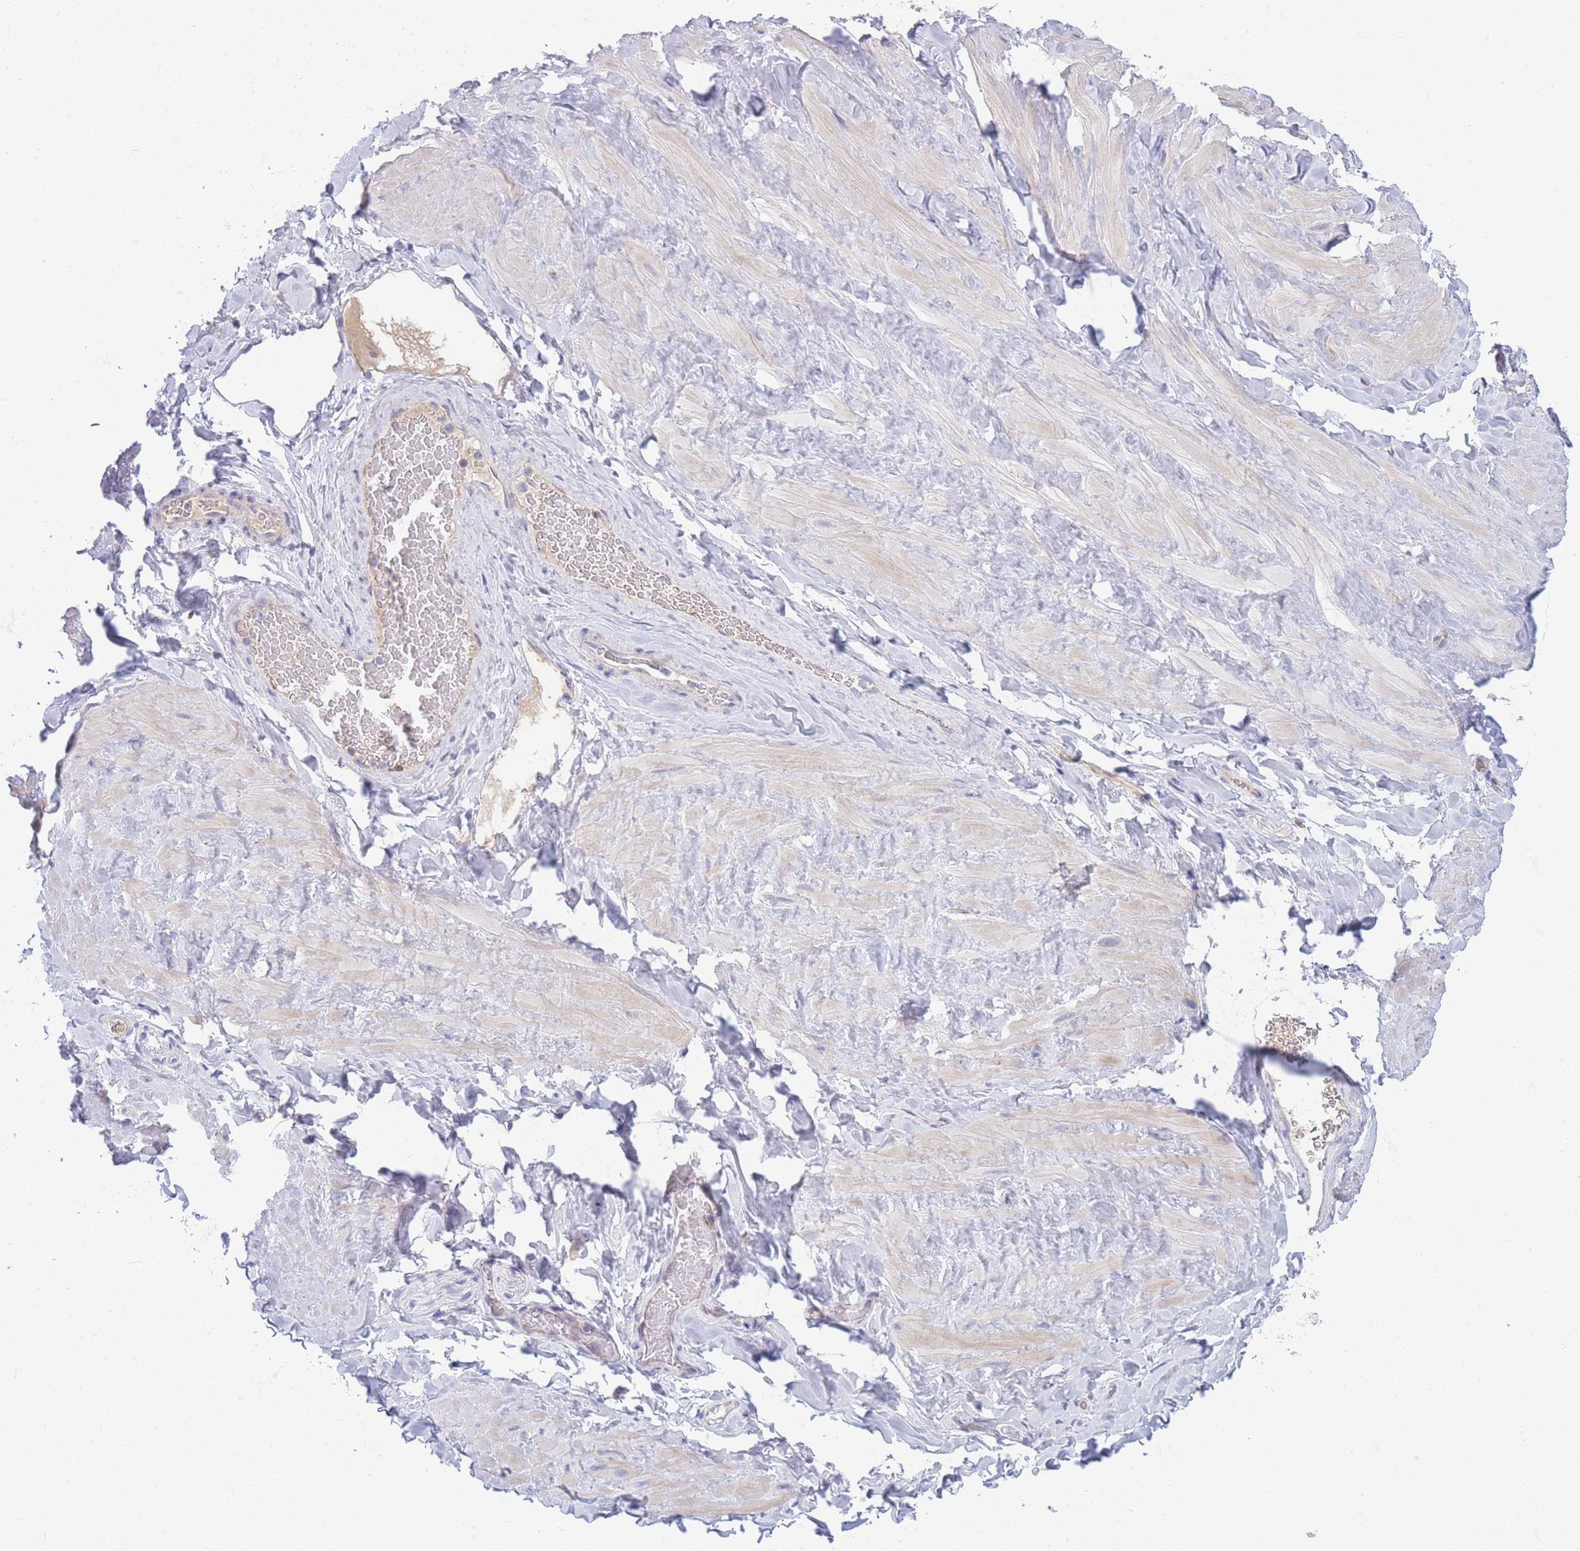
{"staining": {"intensity": "negative", "quantity": "none", "location": "none"}, "tissue": "soft tissue", "cell_type": "Chondrocytes", "image_type": "normal", "snomed": [{"axis": "morphology", "description": "Normal tissue, NOS"}, {"axis": "topography", "description": "Soft tissue"}, {"axis": "topography", "description": "Vascular tissue"}], "caption": "Histopathology image shows no protein staining in chondrocytes of normal soft tissue. (Brightfield microscopy of DAB immunohistochemistry (IHC) at high magnification).", "gene": "MRPS11", "patient": {"sex": "male", "age": 41}}